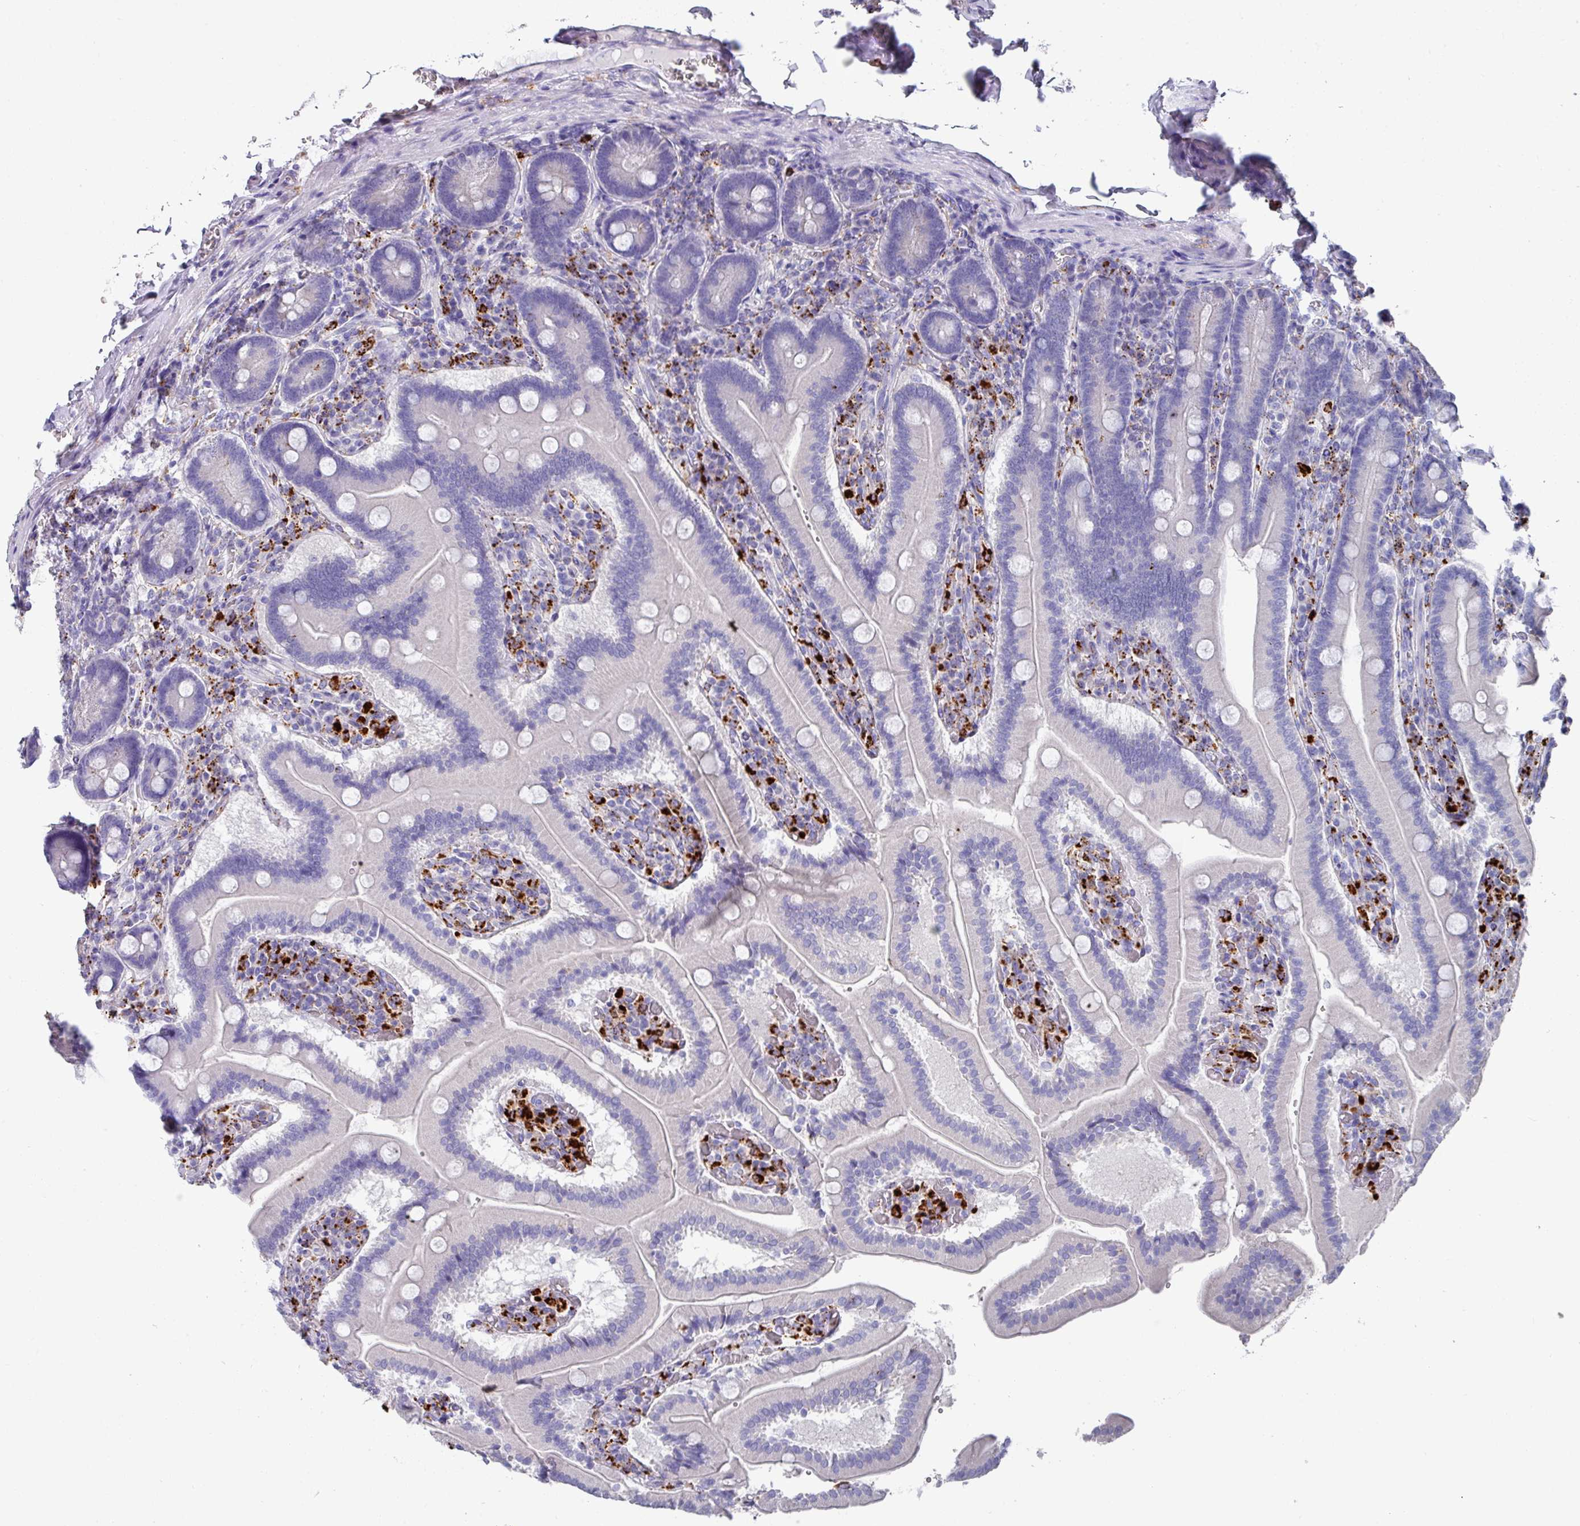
{"staining": {"intensity": "negative", "quantity": "none", "location": "none"}, "tissue": "duodenum", "cell_type": "Glandular cells", "image_type": "normal", "snomed": [{"axis": "morphology", "description": "Normal tissue, NOS"}, {"axis": "topography", "description": "Duodenum"}], "caption": "High magnification brightfield microscopy of benign duodenum stained with DAB (3,3'-diaminobenzidine) (brown) and counterstained with hematoxylin (blue): glandular cells show no significant staining.", "gene": "CPVL", "patient": {"sex": "female", "age": 62}}